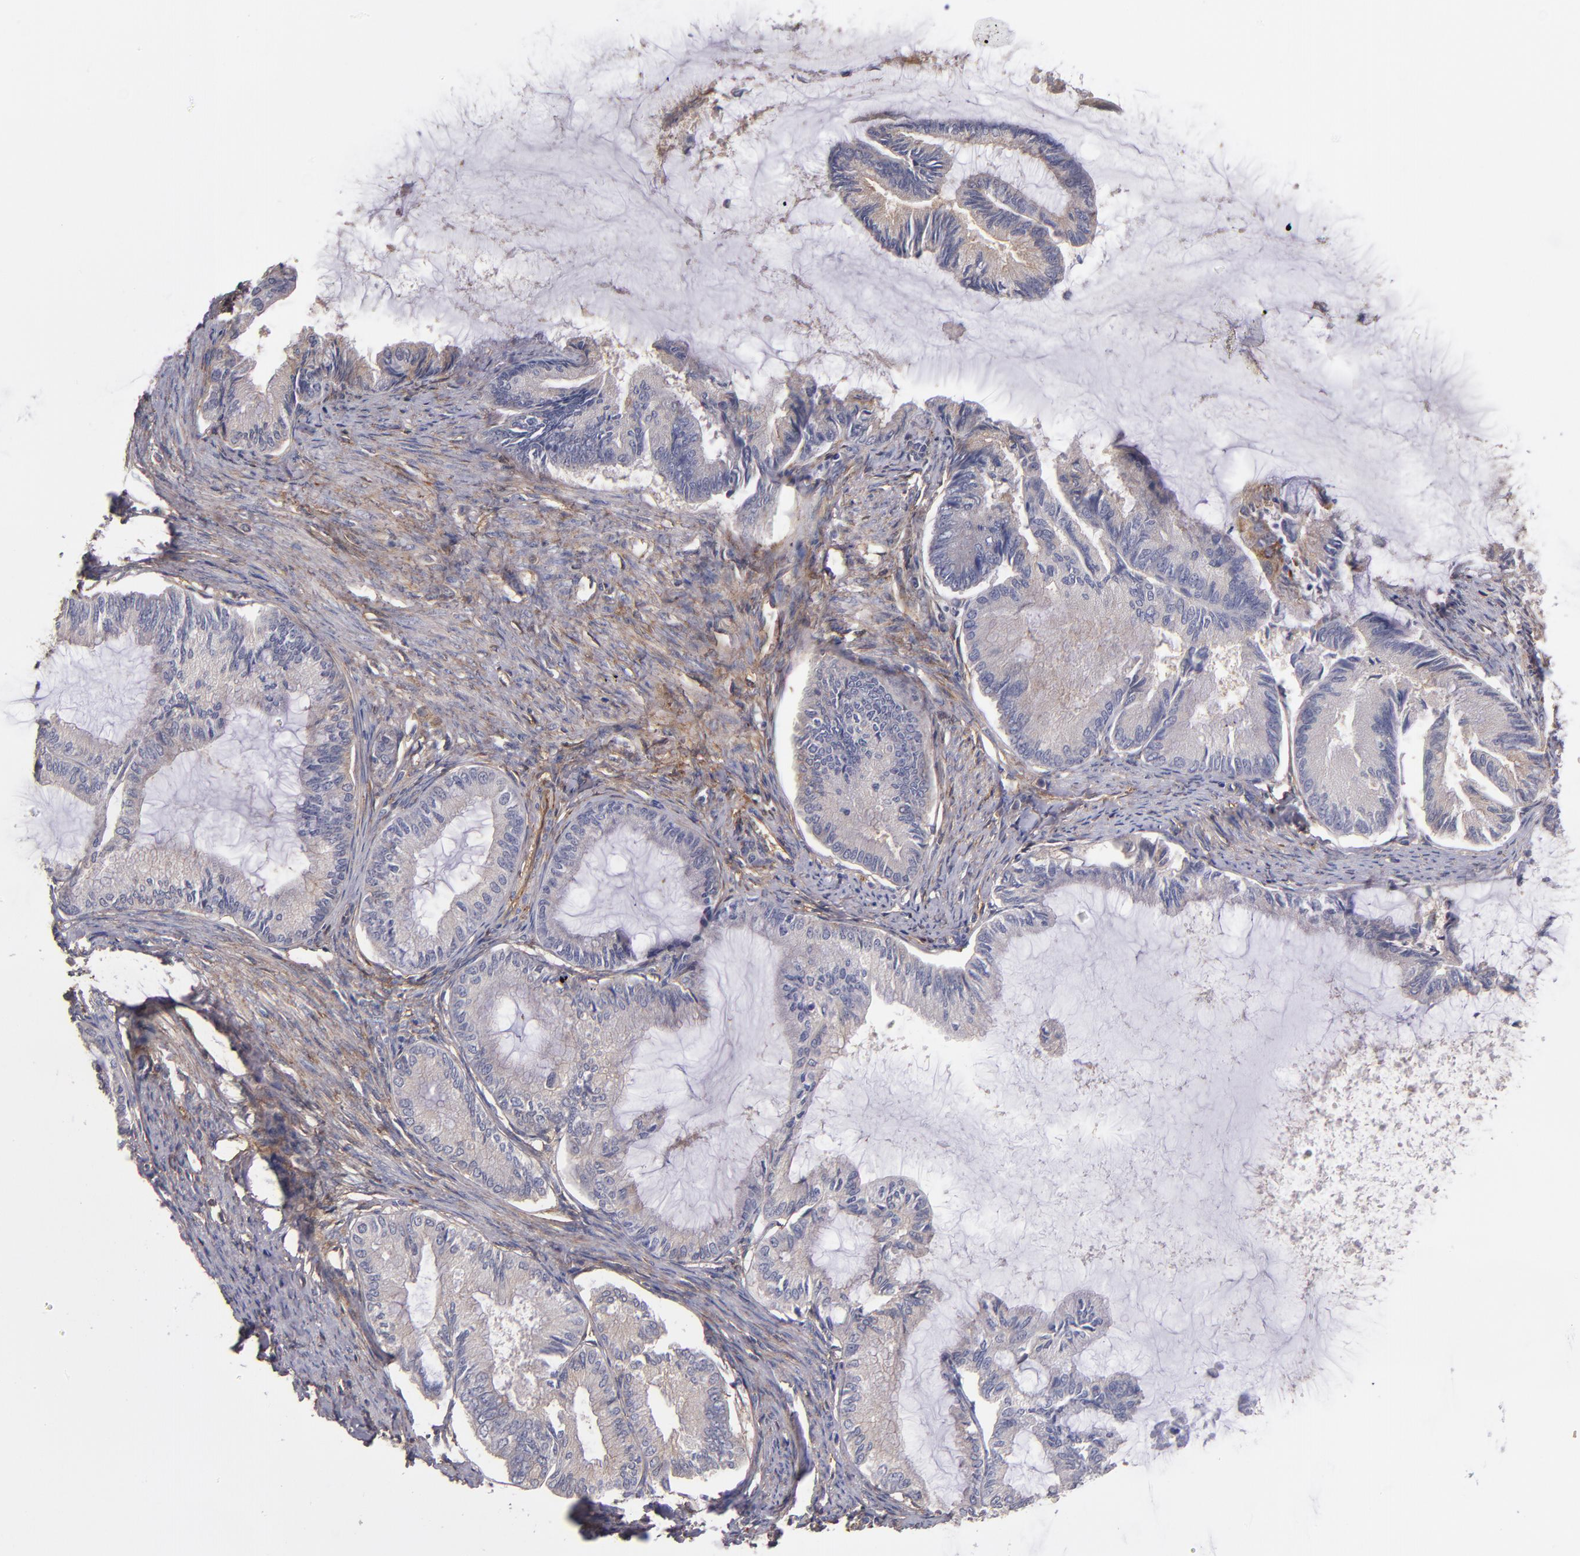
{"staining": {"intensity": "weak", "quantity": "25%-75%", "location": "cytoplasmic/membranous"}, "tissue": "endometrial cancer", "cell_type": "Tumor cells", "image_type": "cancer", "snomed": [{"axis": "morphology", "description": "Adenocarcinoma, NOS"}, {"axis": "topography", "description": "Endometrium"}], "caption": "Adenocarcinoma (endometrial) tissue reveals weak cytoplasmic/membranous staining in about 25%-75% of tumor cells", "gene": "PLSCR4", "patient": {"sex": "female", "age": 86}}